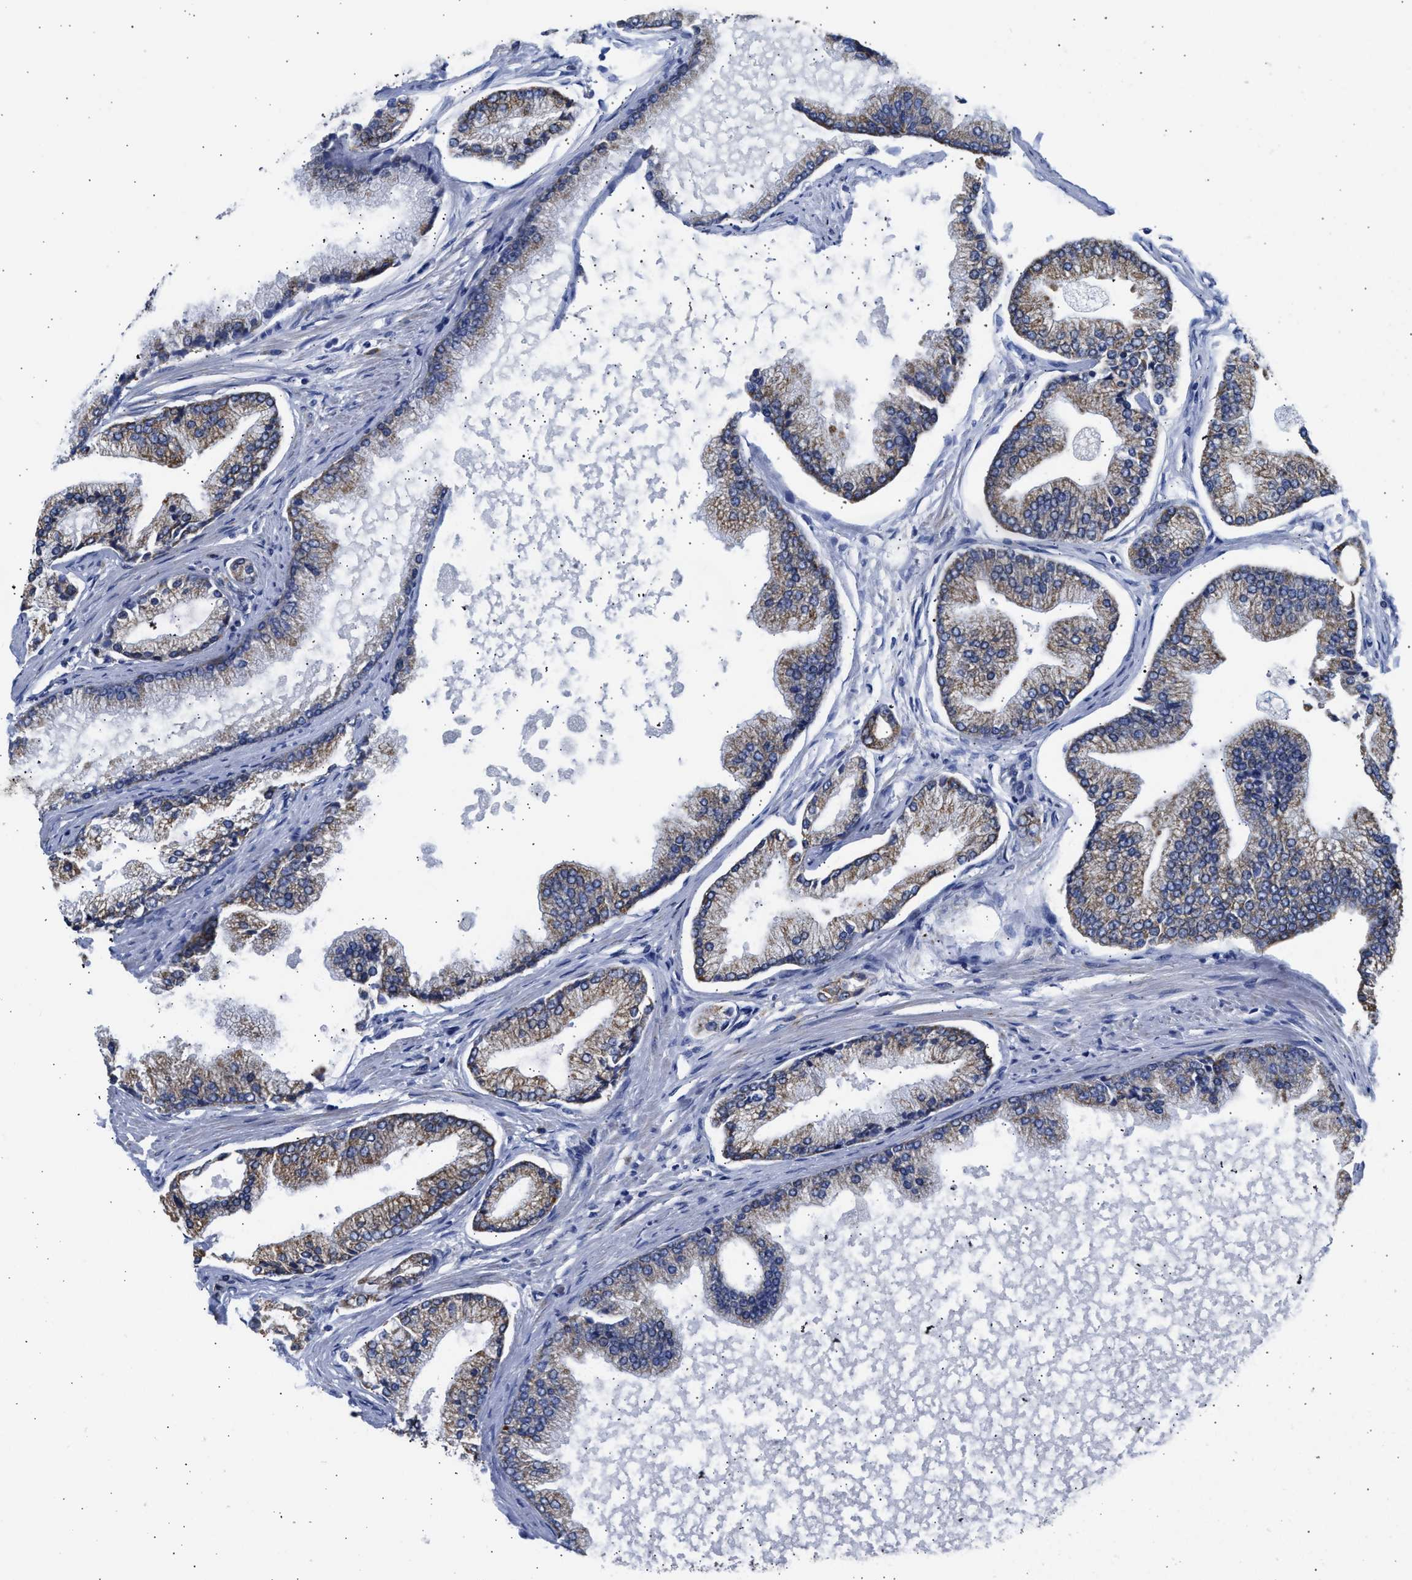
{"staining": {"intensity": "weak", "quantity": ">75%", "location": "cytoplasmic/membranous"}, "tissue": "prostate cancer", "cell_type": "Tumor cells", "image_type": "cancer", "snomed": [{"axis": "morphology", "description": "Adenocarcinoma, High grade"}, {"axis": "topography", "description": "Prostate"}], "caption": "Tumor cells demonstrate low levels of weak cytoplasmic/membranous staining in about >75% of cells in human high-grade adenocarcinoma (prostate). The protein of interest is stained brown, and the nuclei are stained in blue (DAB (3,3'-diaminobenzidine) IHC with brightfield microscopy, high magnification).", "gene": "CYCS", "patient": {"sex": "male", "age": 61}}